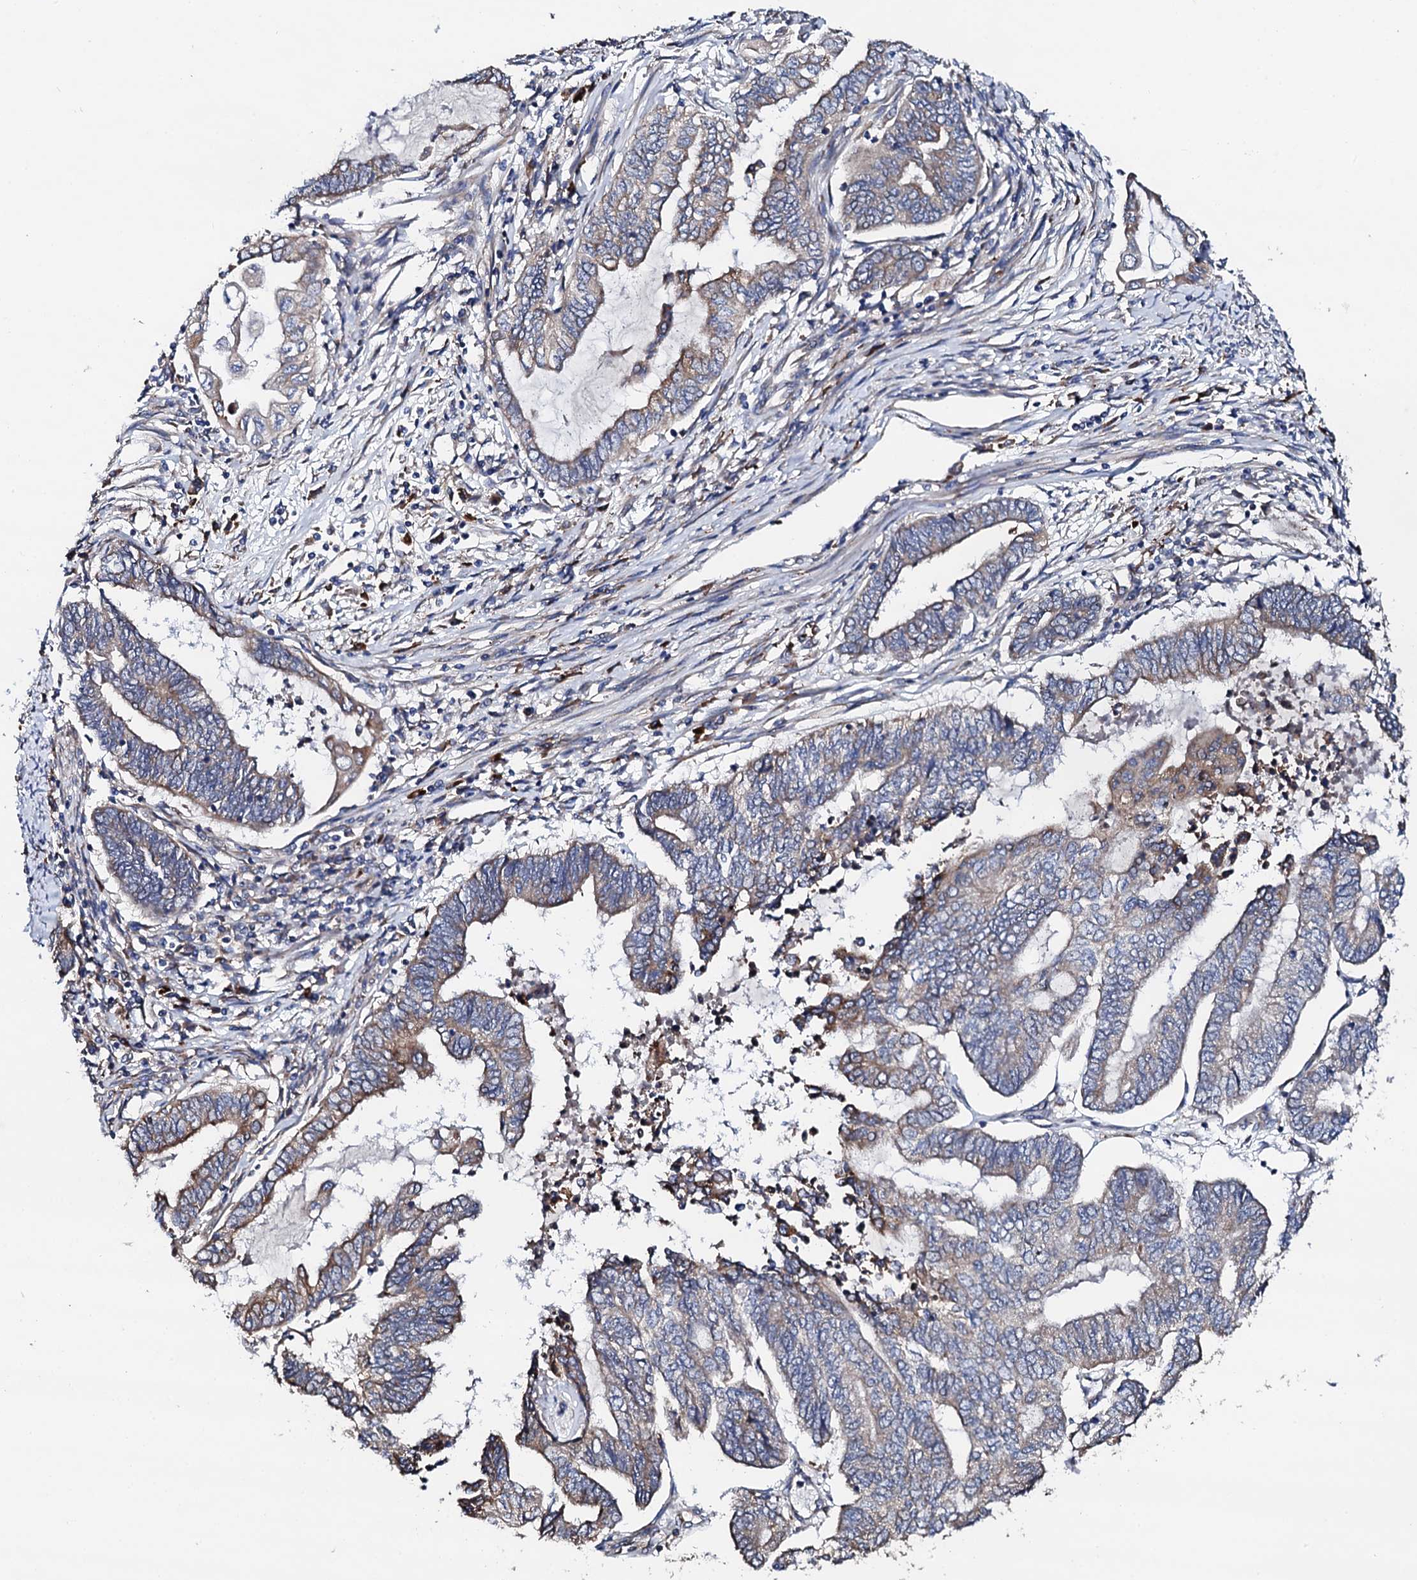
{"staining": {"intensity": "weak", "quantity": "<25%", "location": "cytoplasmic/membranous"}, "tissue": "endometrial cancer", "cell_type": "Tumor cells", "image_type": "cancer", "snomed": [{"axis": "morphology", "description": "Adenocarcinoma, NOS"}, {"axis": "topography", "description": "Uterus"}, {"axis": "topography", "description": "Endometrium"}], "caption": "This is a micrograph of immunohistochemistry staining of endometrial cancer (adenocarcinoma), which shows no staining in tumor cells. (Brightfield microscopy of DAB immunohistochemistry at high magnification).", "gene": "LIPT2", "patient": {"sex": "female", "age": 70}}